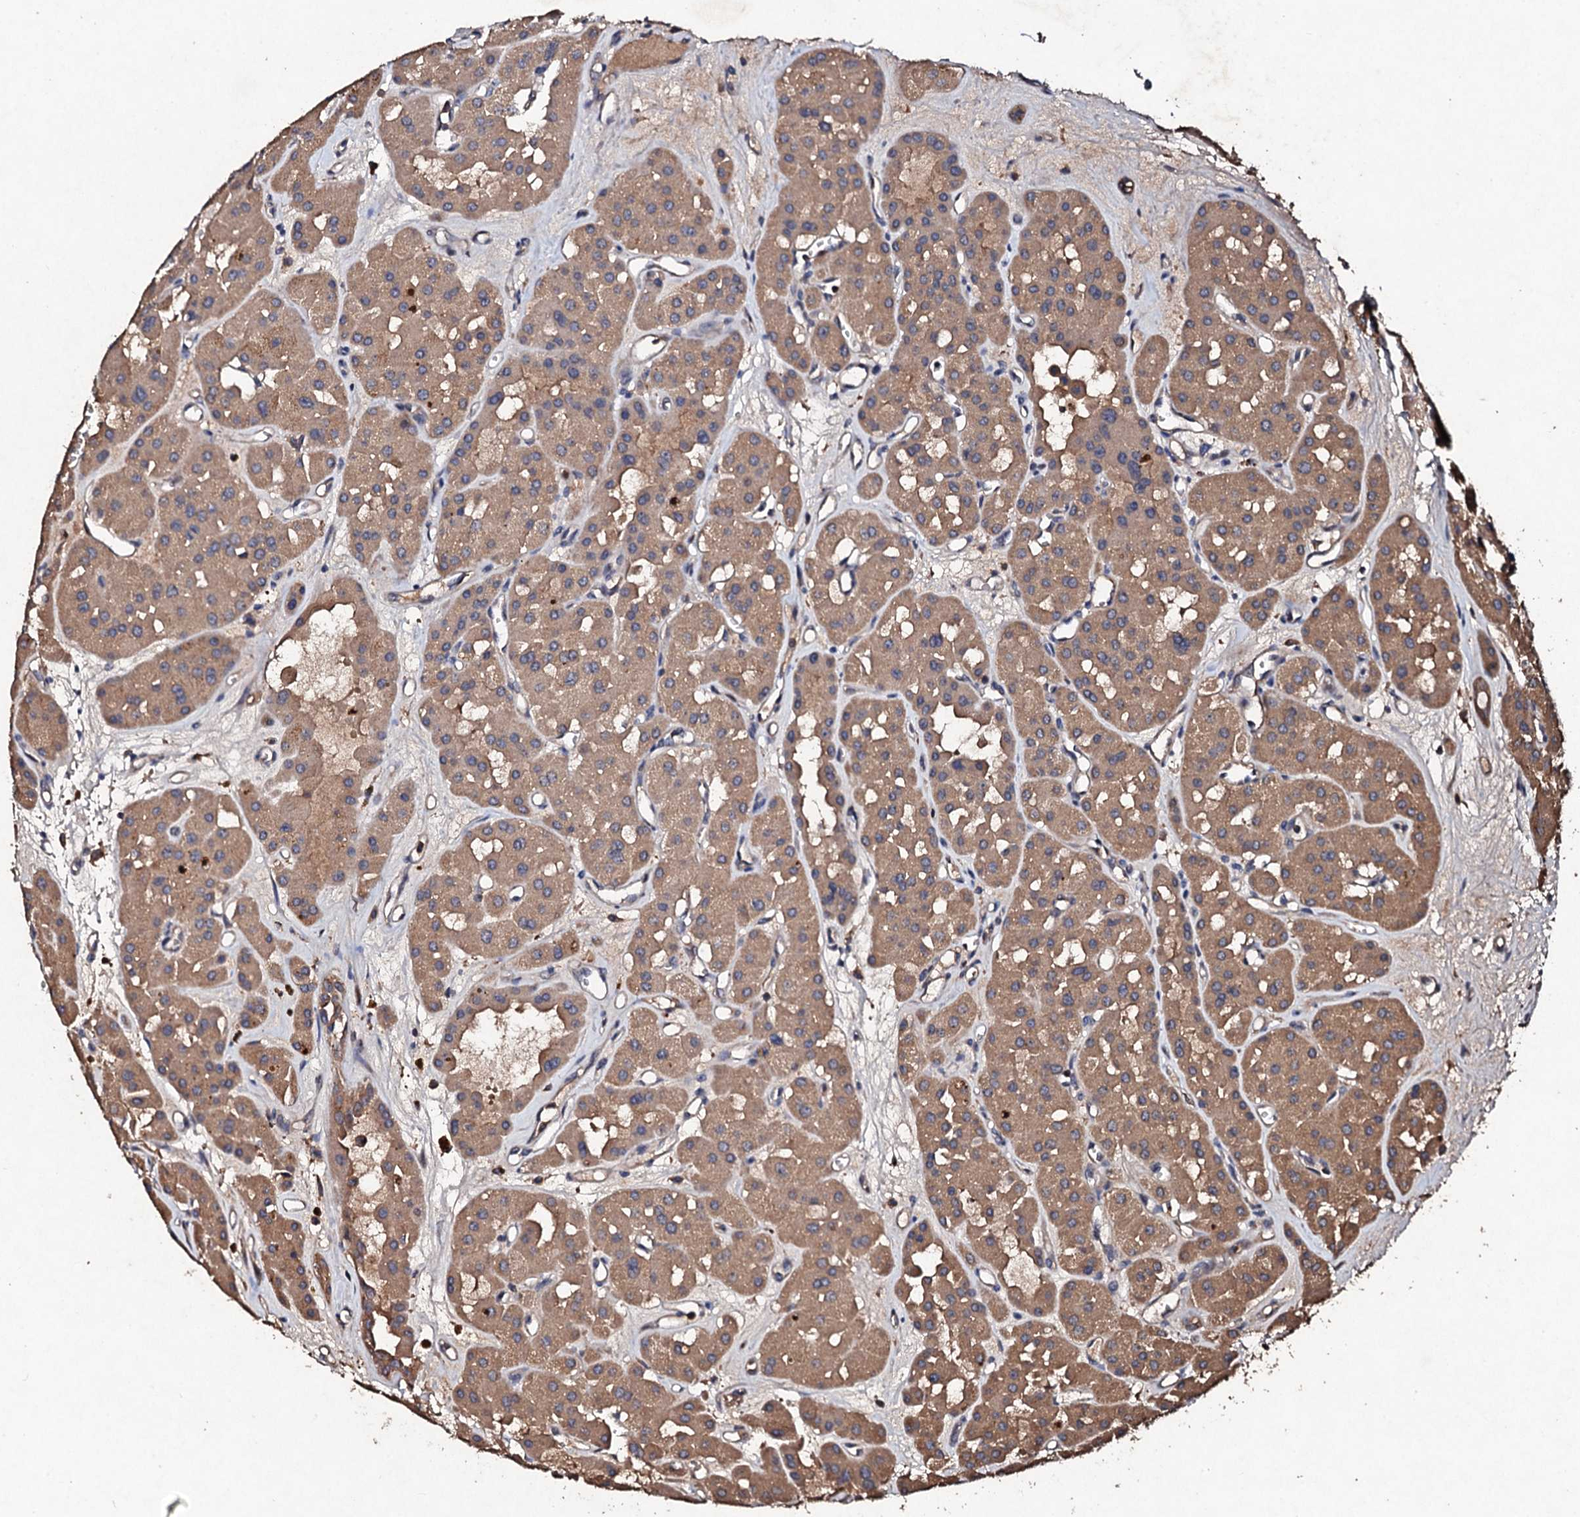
{"staining": {"intensity": "moderate", "quantity": ">75%", "location": "cytoplasmic/membranous"}, "tissue": "renal cancer", "cell_type": "Tumor cells", "image_type": "cancer", "snomed": [{"axis": "morphology", "description": "Carcinoma, NOS"}, {"axis": "topography", "description": "Kidney"}], "caption": "Immunohistochemical staining of renal cancer (carcinoma) exhibits medium levels of moderate cytoplasmic/membranous positivity in about >75% of tumor cells.", "gene": "KERA", "patient": {"sex": "female", "age": 75}}